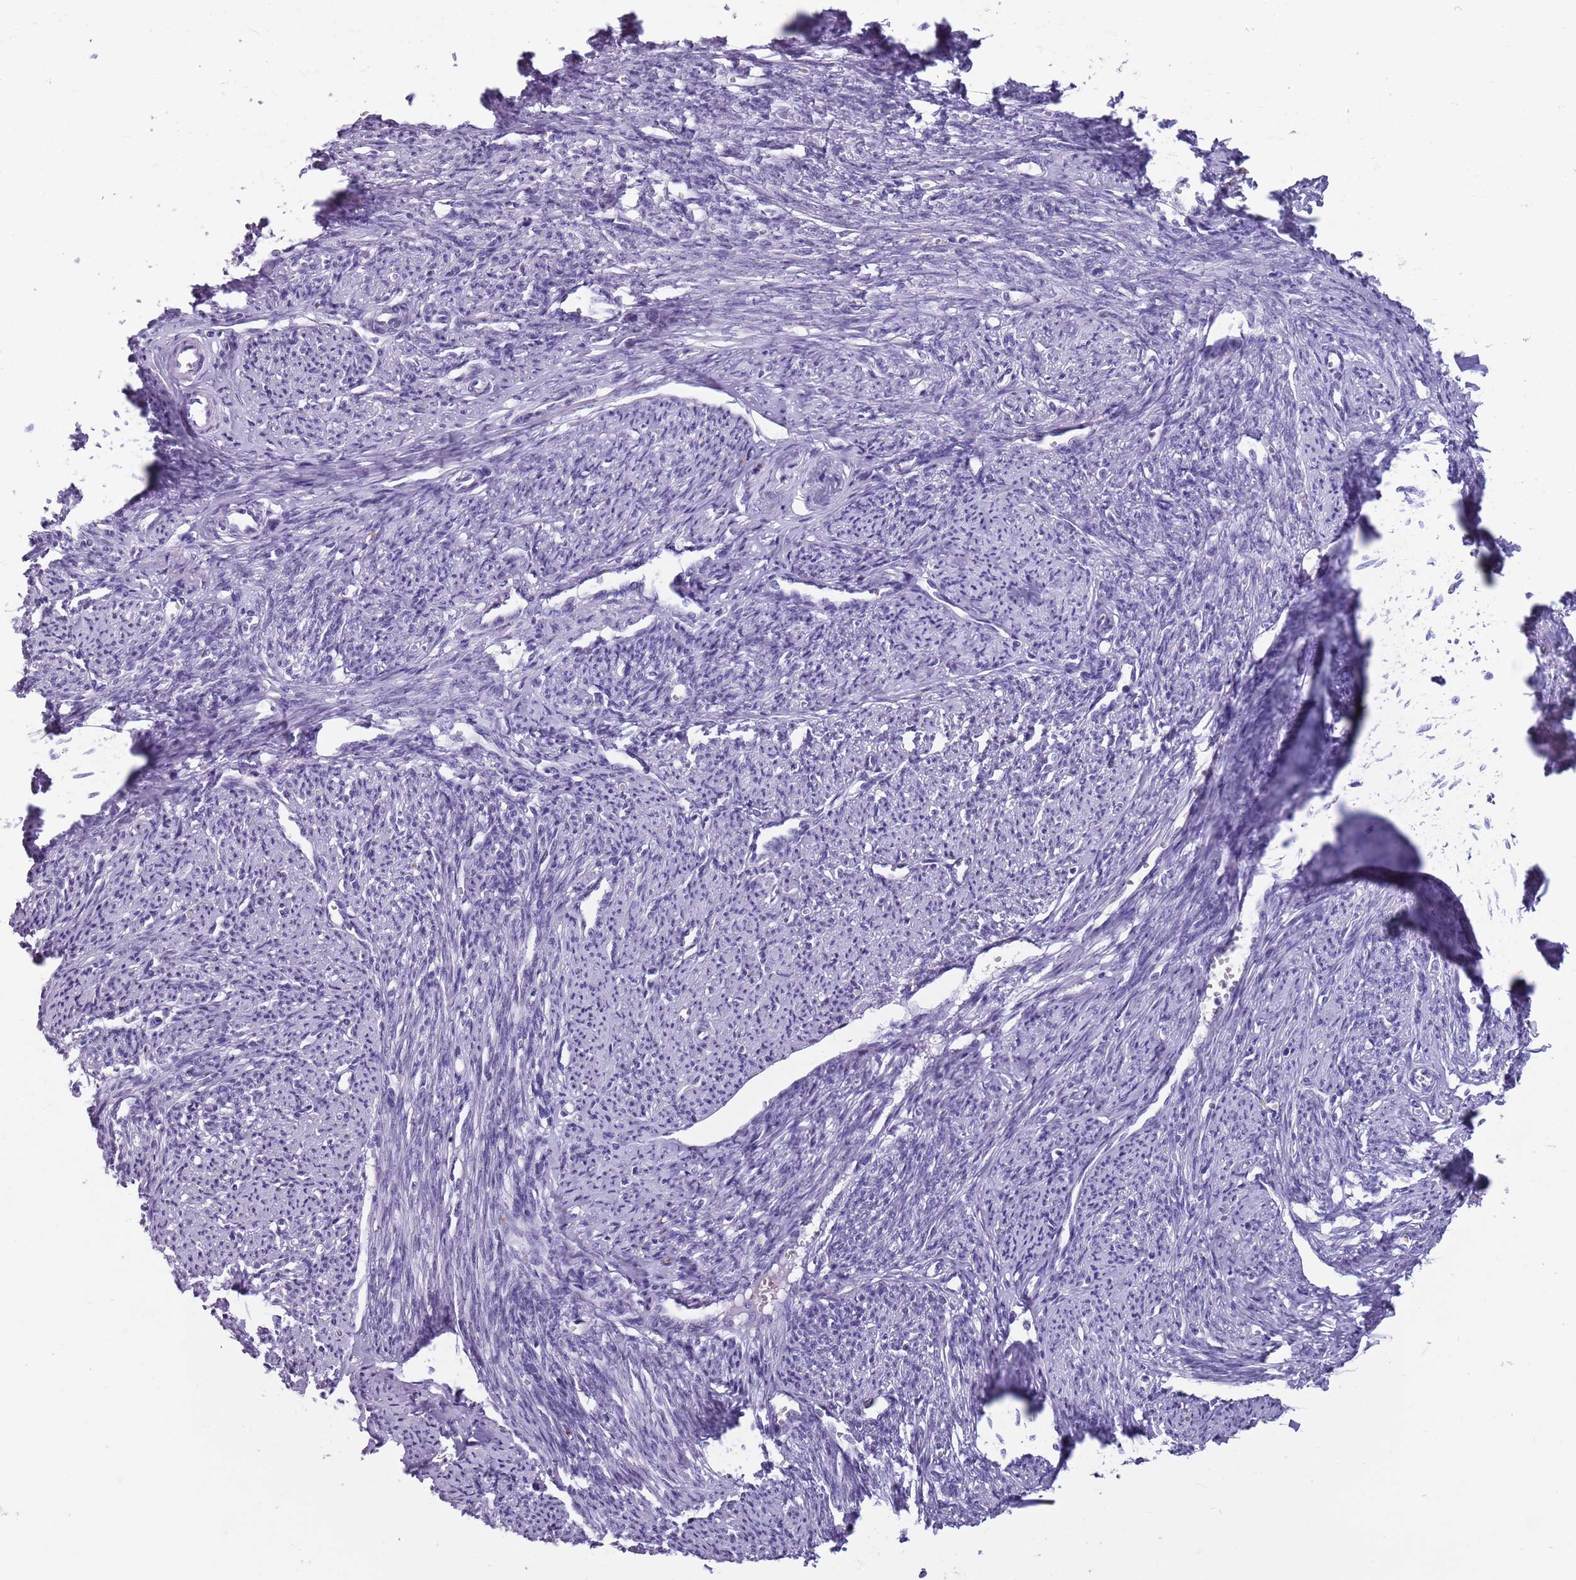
{"staining": {"intensity": "negative", "quantity": "none", "location": "none"}, "tissue": "smooth muscle", "cell_type": "Smooth muscle cells", "image_type": "normal", "snomed": [{"axis": "morphology", "description": "Normal tissue, NOS"}, {"axis": "topography", "description": "Smooth muscle"}, {"axis": "topography", "description": "Uterus"}], "caption": "Normal smooth muscle was stained to show a protein in brown. There is no significant staining in smooth muscle cells. The staining is performed using DAB (3,3'-diaminobenzidine) brown chromogen with nuclei counter-stained in using hematoxylin.", "gene": "SPESP1", "patient": {"sex": "female", "age": 59}}